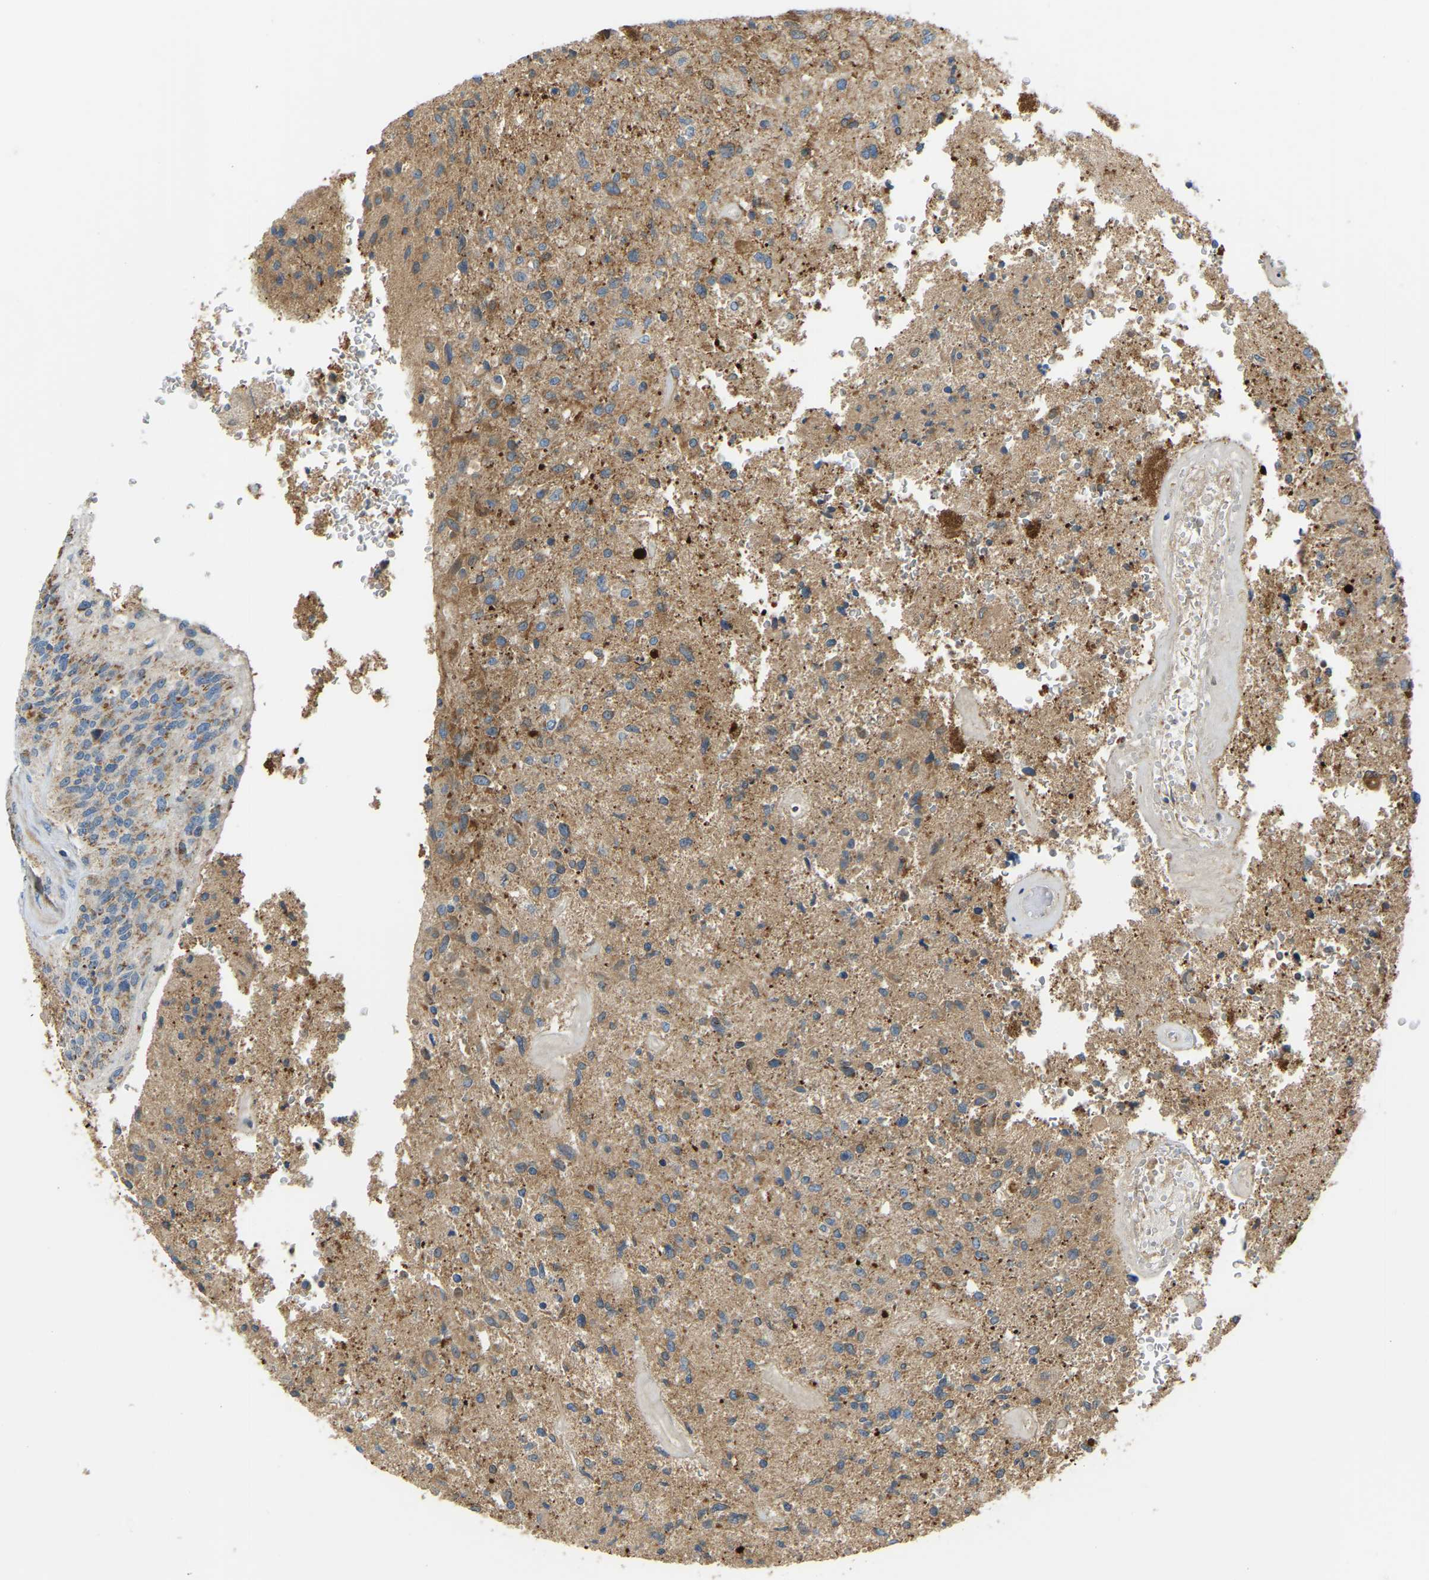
{"staining": {"intensity": "moderate", "quantity": "25%-75%", "location": "cytoplasmic/membranous"}, "tissue": "glioma", "cell_type": "Tumor cells", "image_type": "cancer", "snomed": [{"axis": "morphology", "description": "Normal tissue, NOS"}, {"axis": "morphology", "description": "Glioma, malignant, High grade"}, {"axis": "topography", "description": "Cerebral cortex"}], "caption": "Human malignant glioma (high-grade) stained for a protein (brown) demonstrates moderate cytoplasmic/membranous positive staining in approximately 25%-75% of tumor cells.", "gene": "GDA", "patient": {"sex": "male", "age": 77}}